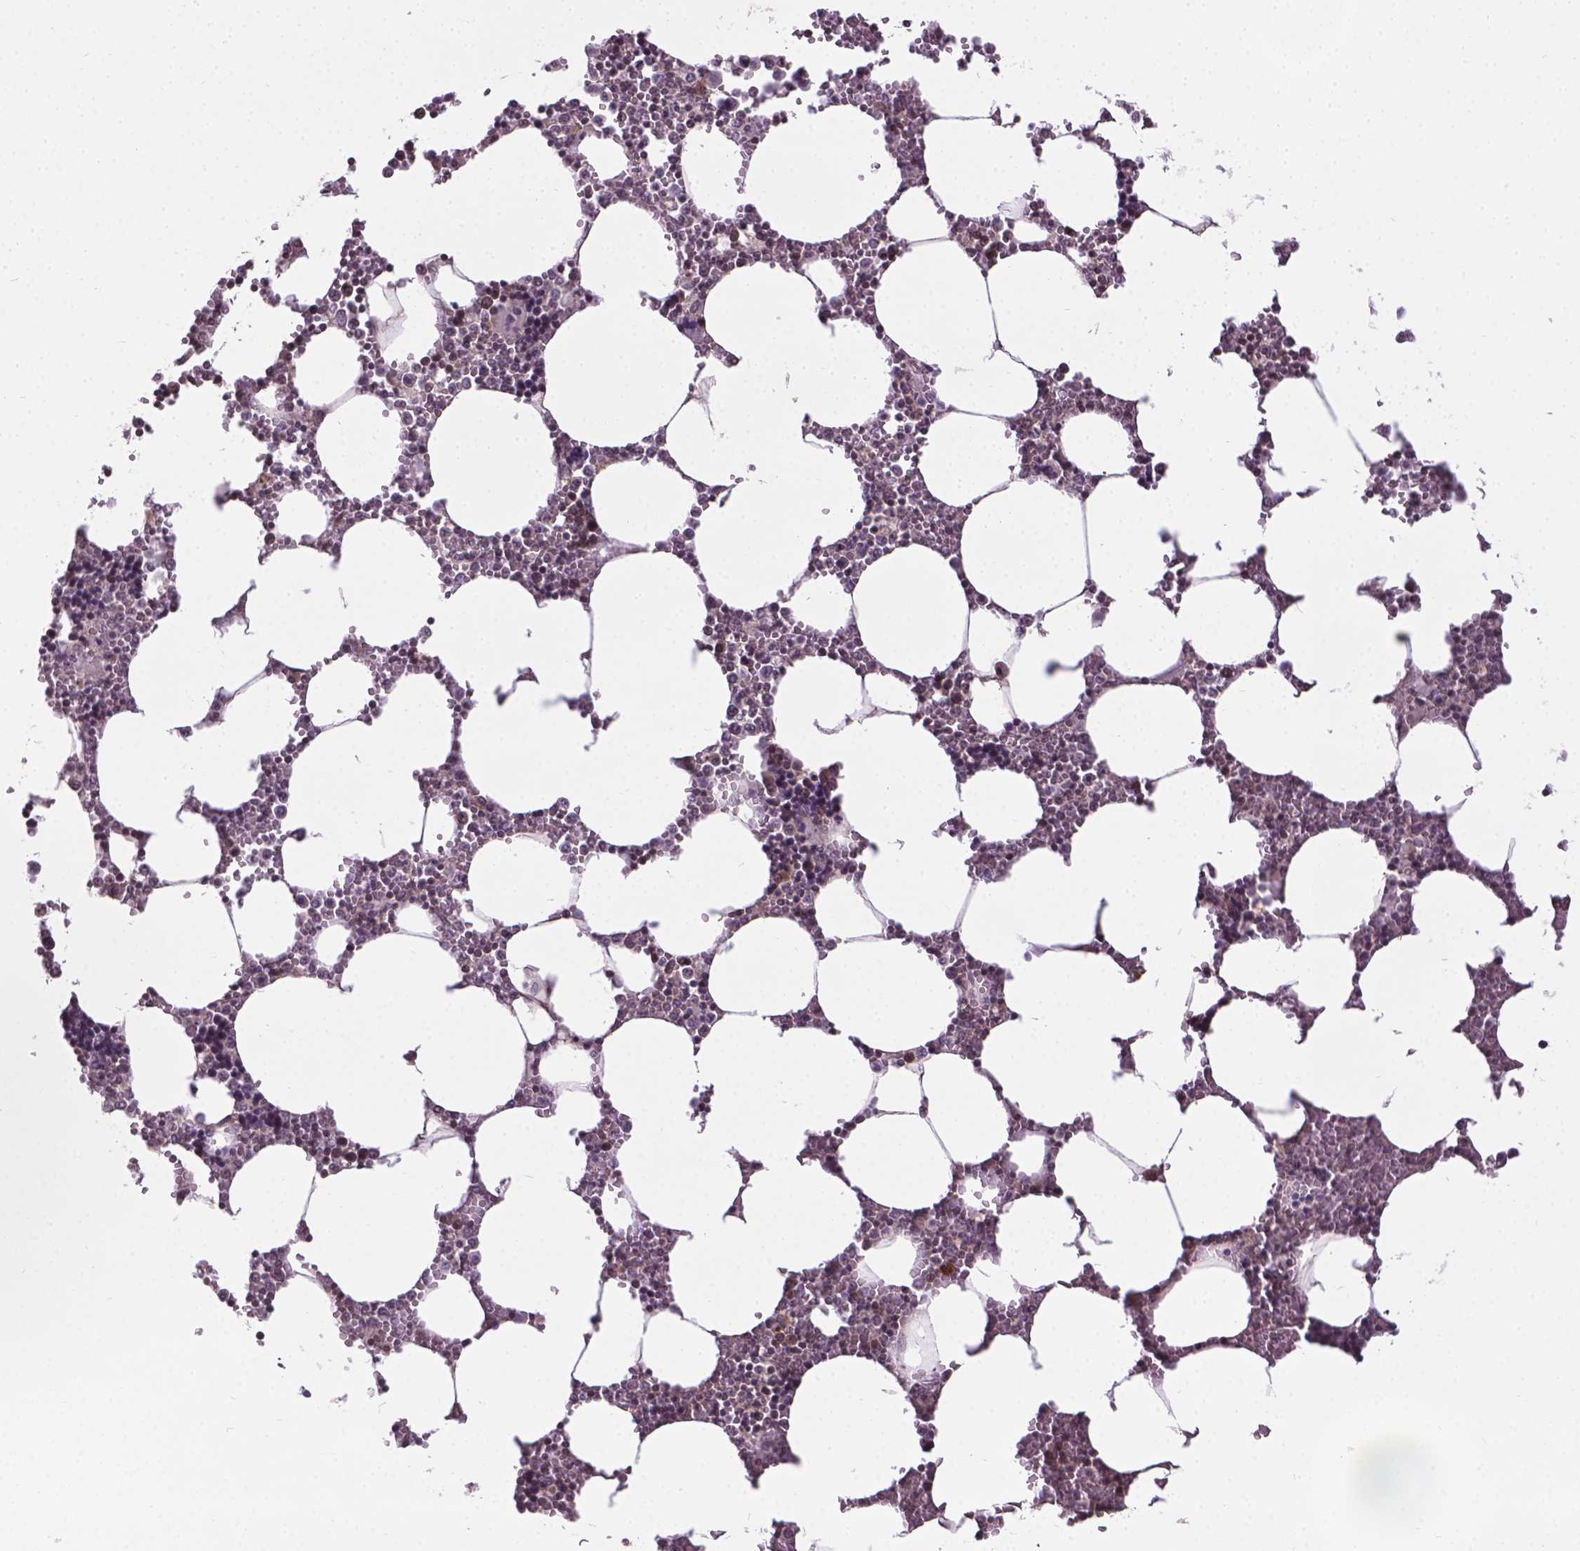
{"staining": {"intensity": "moderate", "quantity": "<25%", "location": "nuclear"}, "tissue": "bone marrow", "cell_type": "Hematopoietic cells", "image_type": "normal", "snomed": [{"axis": "morphology", "description": "Normal tissue, NOS"}, {"axis": "topography", "description": "Bone marrow"}], "caption": "Moderate nuclear staining for a protein is present in about <25% of hematopoietic cells of benign bone marrow using immunohistochemistry (IHC).", "gene": "ANKRD54", "patient": {"sex": "male", "age": 54}}